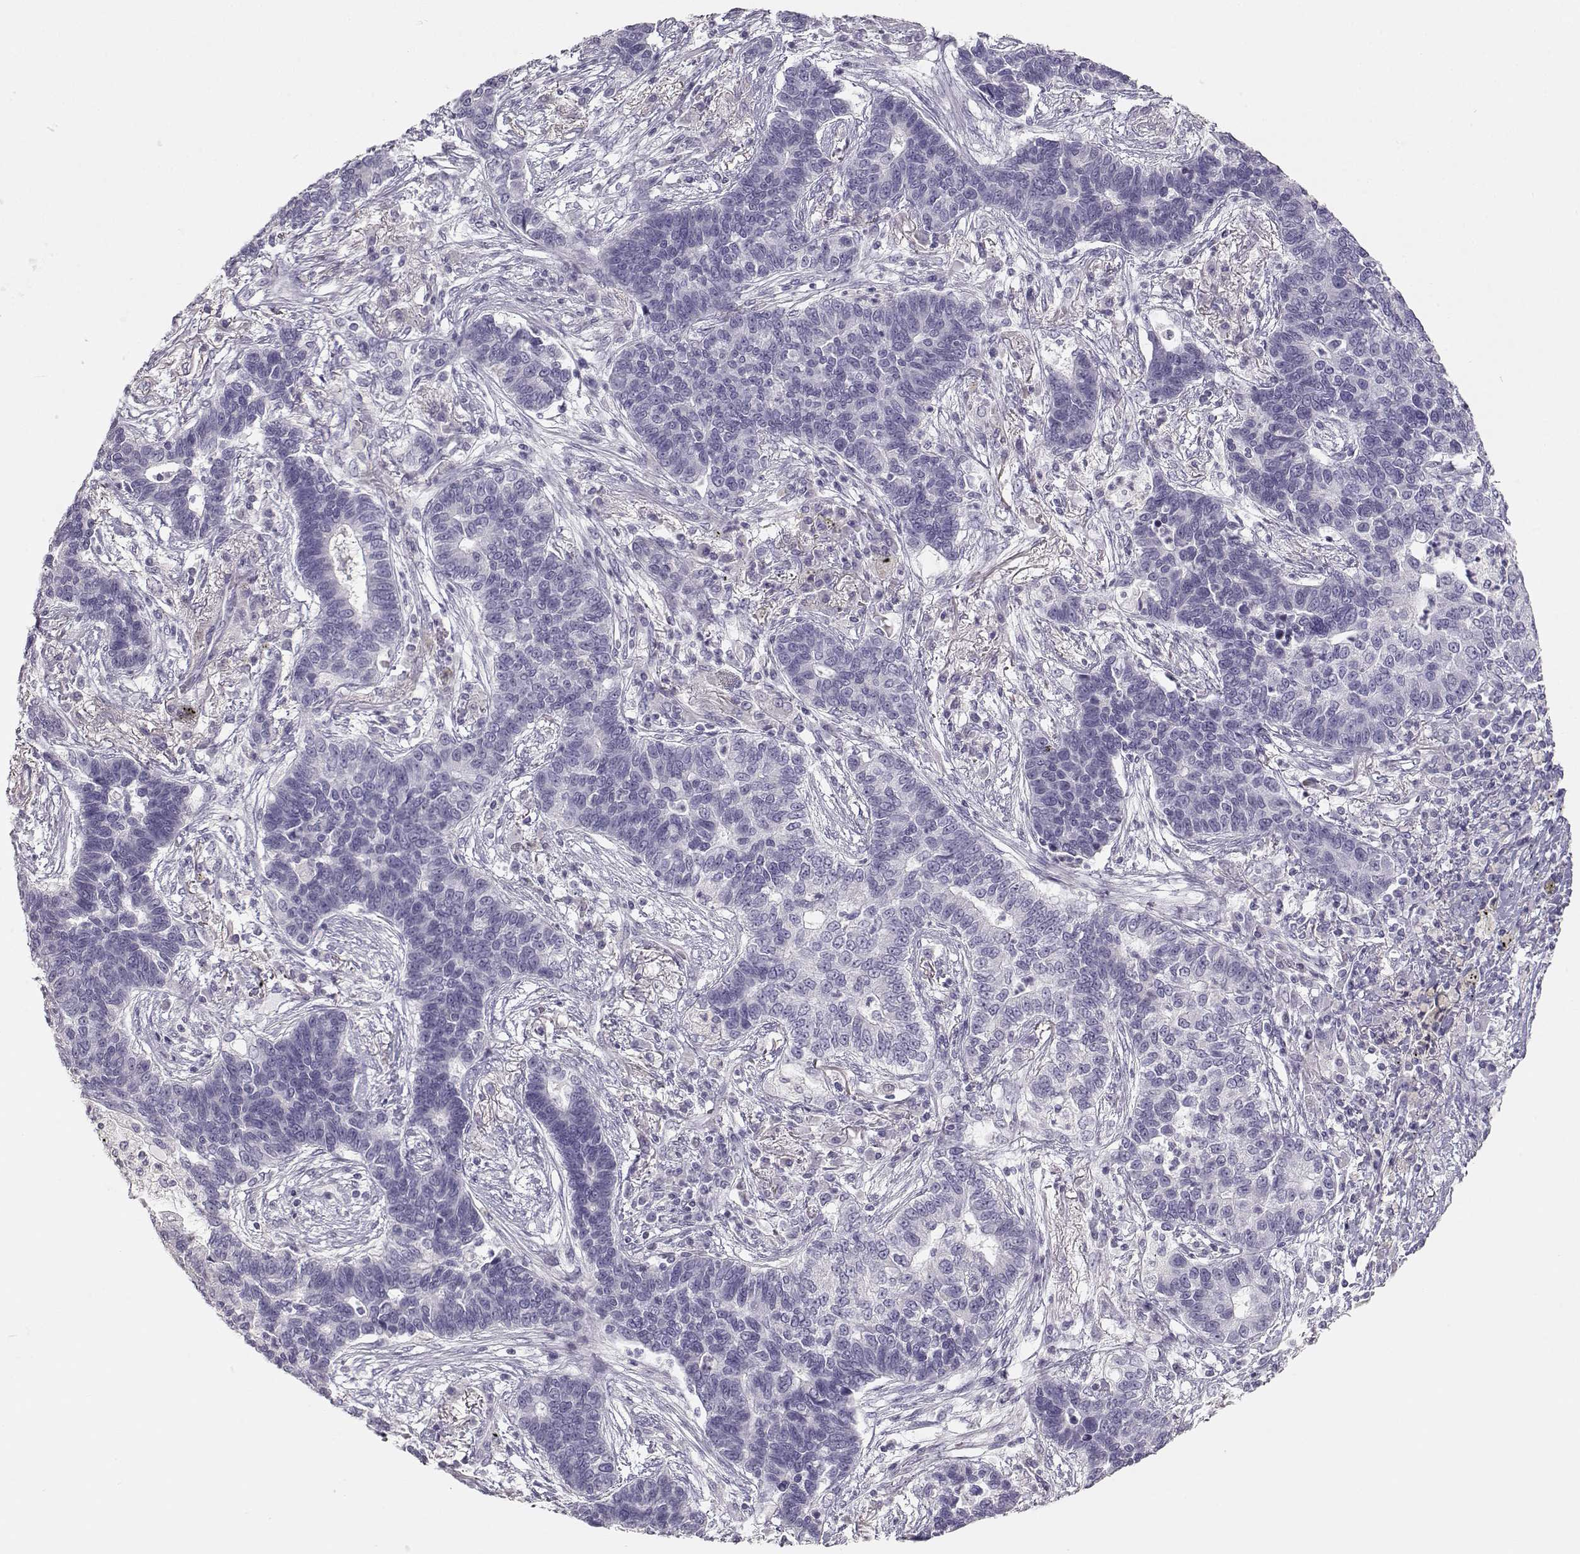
{"staining": {"intensity": "negative", "quantity": "none", "location": "none"}, "tissue": "lung cancer", "cell_type": "Tumor cells", "image_type": "cancer", "snomed": [{"axis": "morphology", "description": "Adenocarcinoma, NOS"}, {"axis": "topography", "description": "Lung"}], "caption": "Protein analysis of lung cancer (adenocarcinoma) shows no significant staining in tumor cells.", "gene": "LEPR", "patient": {"sex": "female", "age": 57}}